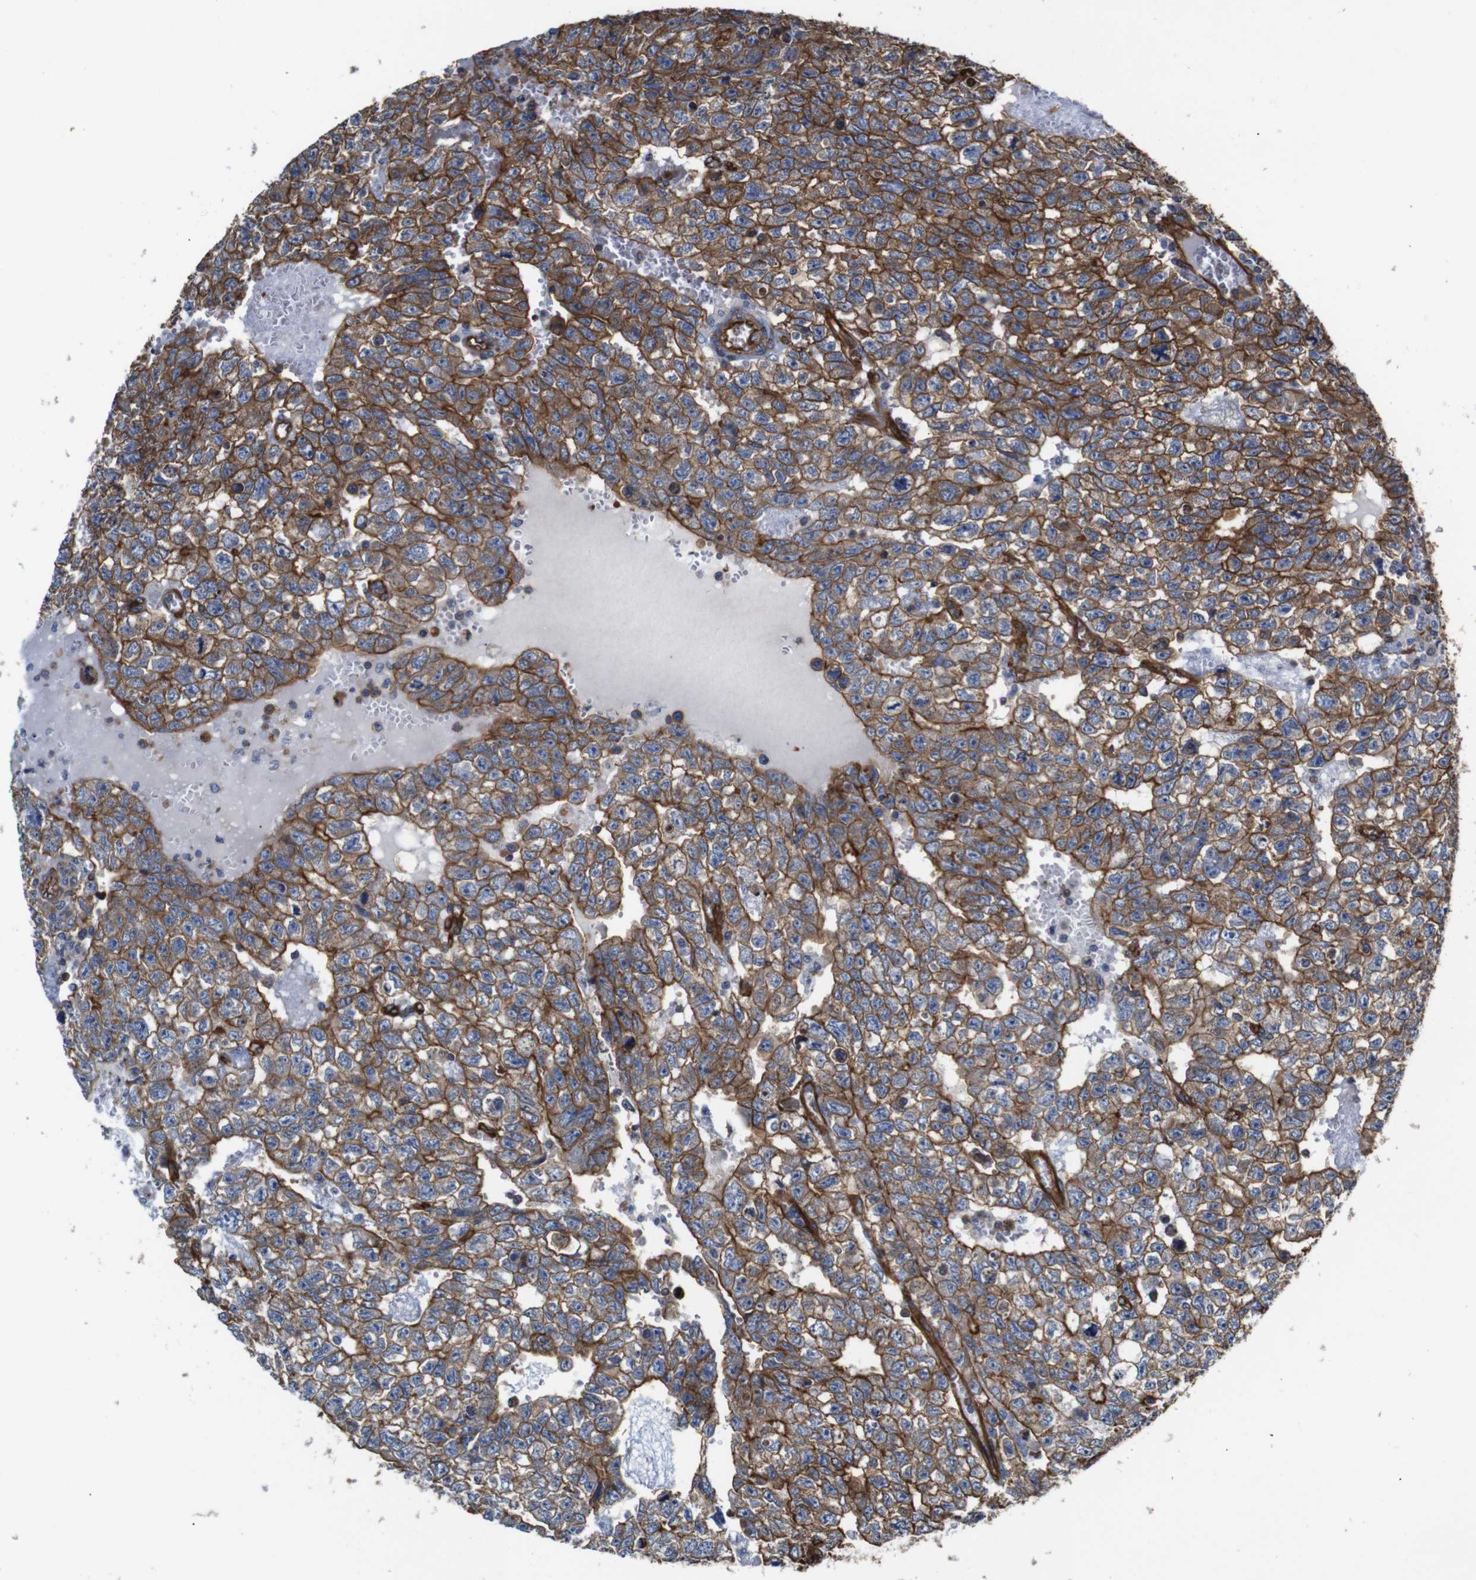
{"staining": {"intensity": "moderate", "quantity": ">75%", "location": "cytoplasmic/membranous"}, "tissue": "testis cancer", "cell_type": "Tumor cells", "image_type": "cancer", "snomed": [{"axis": "morphology", "description": "Seminoma, NOS"}, {"axis": "morphology", "description": "Carcinoma, Embryonal, NOS"}, {"axis": "topography", "description": "Testis"}], "caption": "Protein staining shows moderate cytoplasmic/membranous expression in approximately >75% of tumor cells in testis cancer (embryonal carcinoma). The staining was performed using DAB, with brown indicating positive protein expression. Nuclei are stained blue with hematoxylin.", "gene": "SPTBN1", "patient": {"sex": "male", "age": 38}}